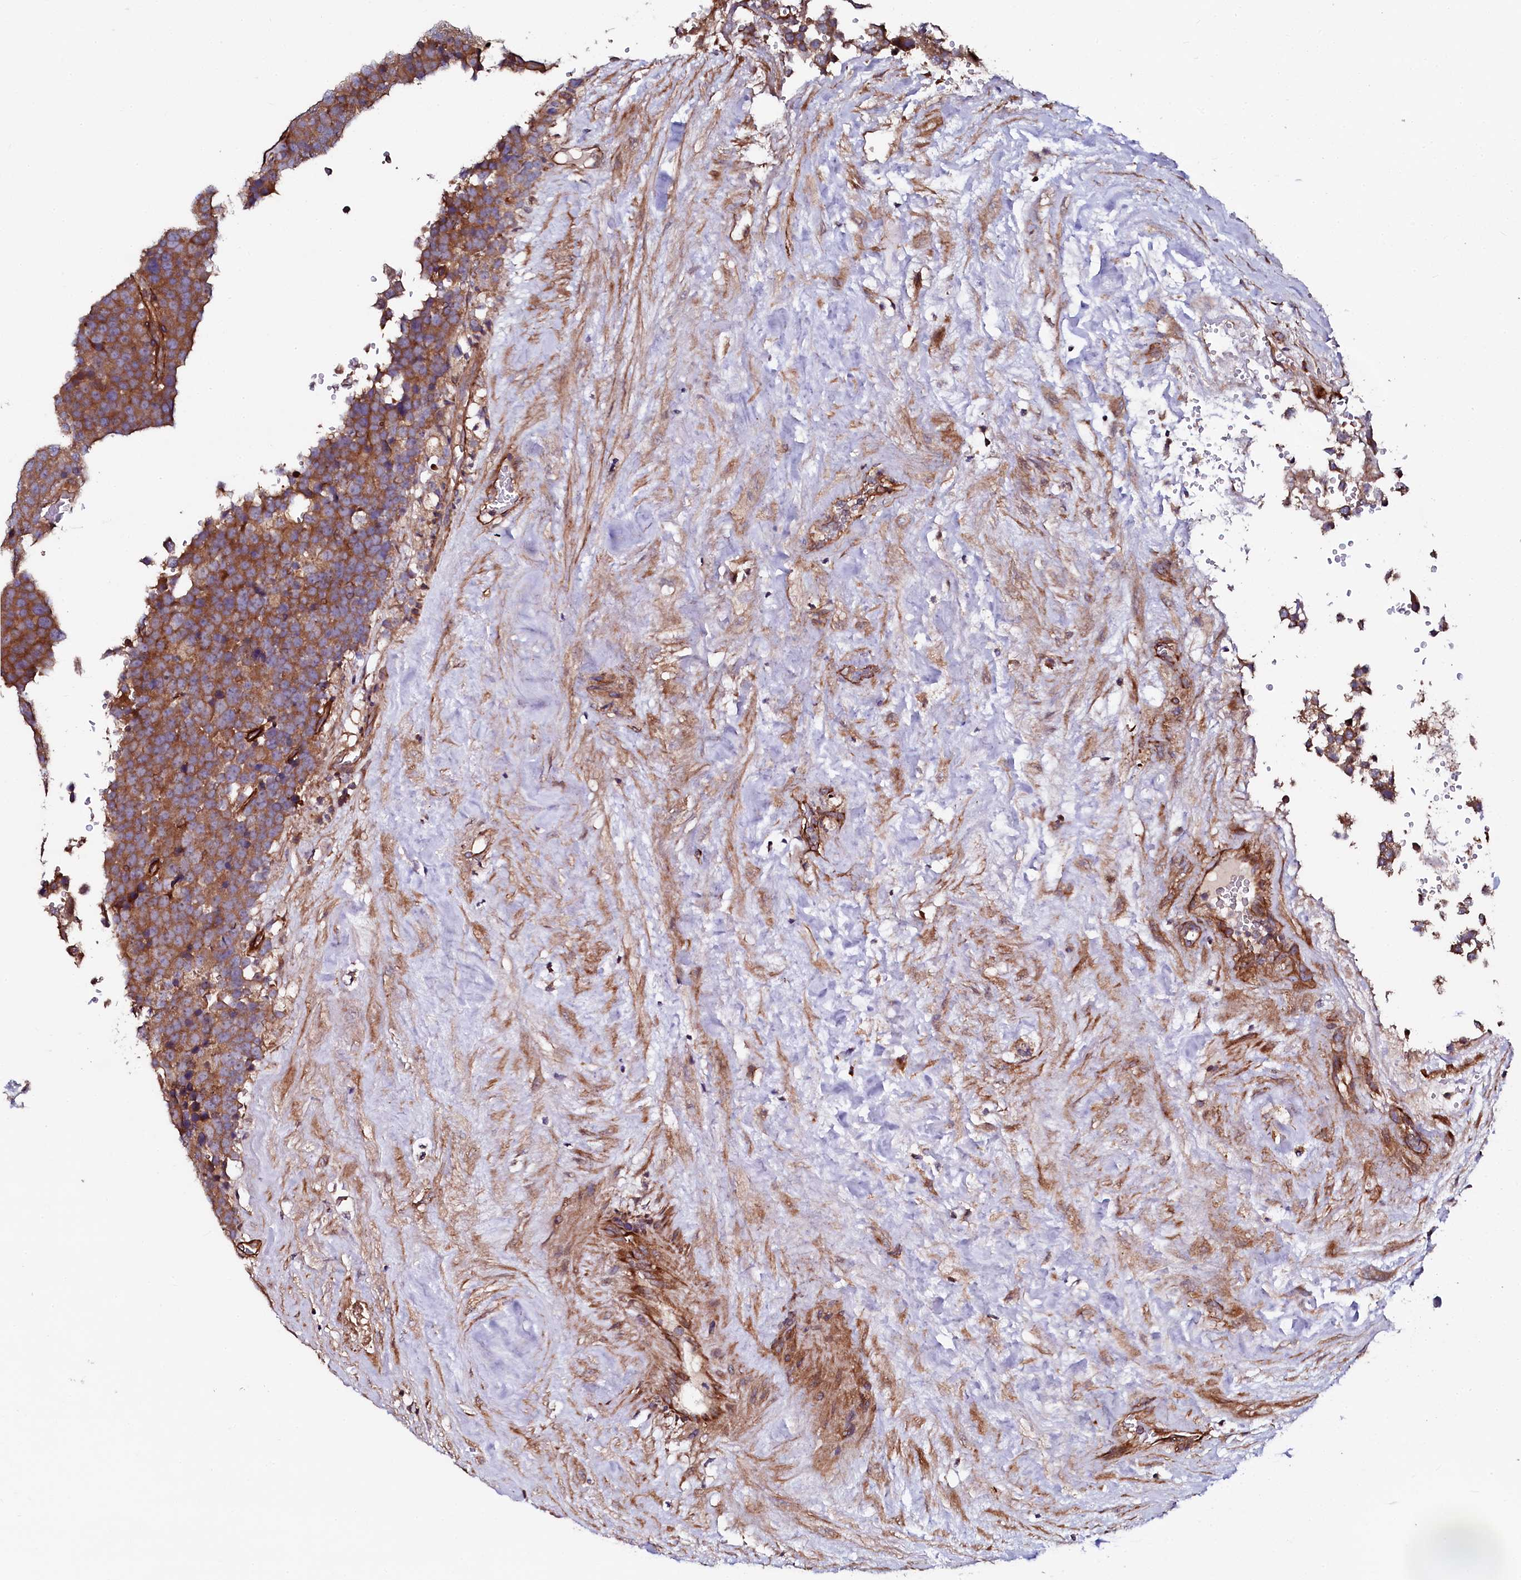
{"staining": {"intensity": "moderate", "quantity": ">75%", "location": "cytoplasmic/membranous"}, "tissue": "testis cancer", "cell_type": "Tumor cells", "image_type": "cancer", "snomed": [{"axis": "morphology", "description": "Seminoma, NOS"}, {"axis": "topography", "description": "Testis"}], "caption": "Moderate cytoplasmic/membranous staining is present in approximately >75% of tumor cells in seminoma (testis). (DAB (3,3'-diaminobenzidine) = brown stain, brightfield microscopy at high magnification).", "gene": "USPL1", "patient": {"sex": "male", "age": 71}}